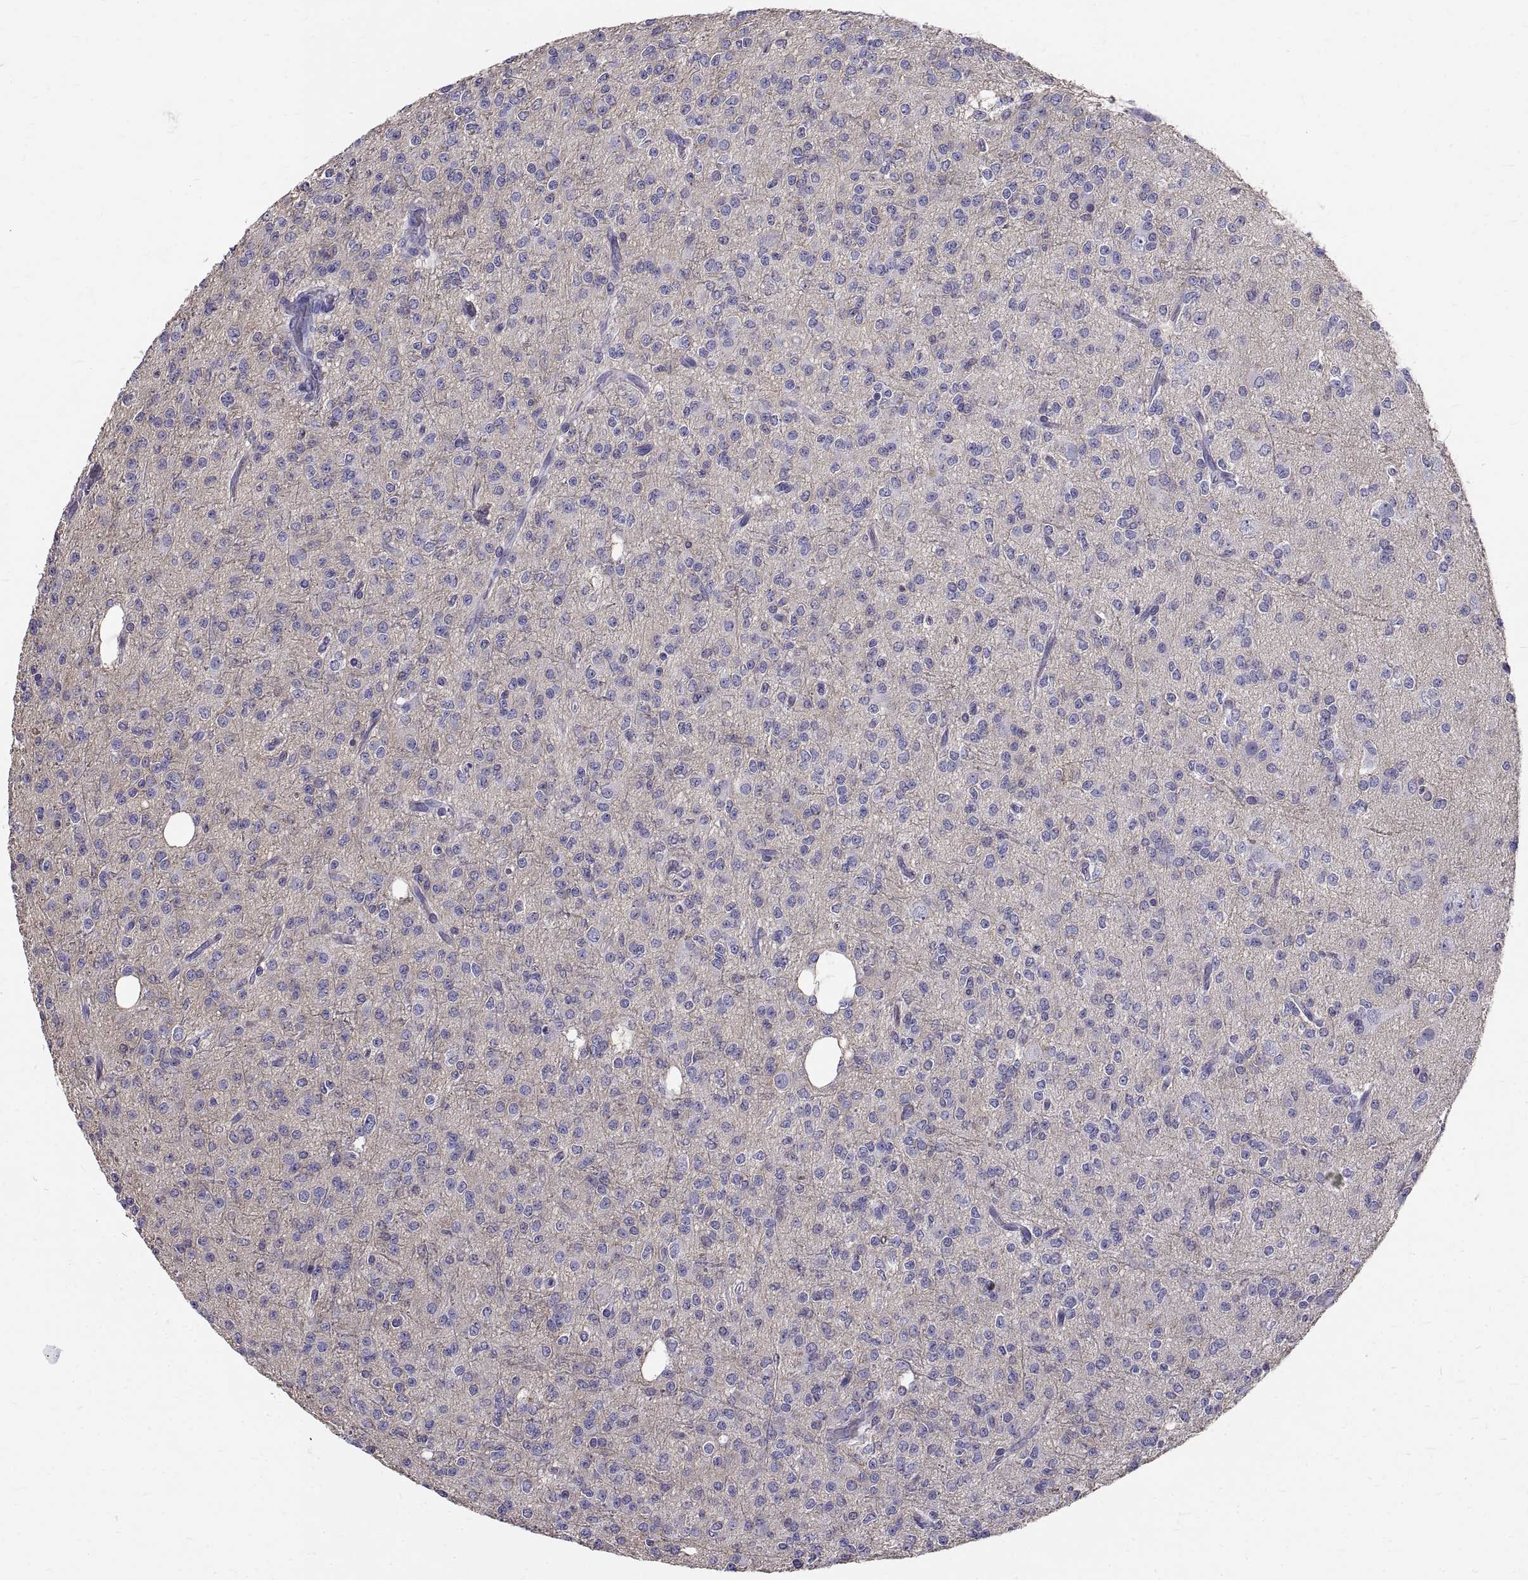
{"staining": {"intensity": "negative", "quantity": "none", "location": "none"}, "tissue": "glioma", "cell_type": "Tumor cells", "image_type": "cancer", "snomed": [{"axis": "morphology", "description": "Glioma, malignant, Low grade"}, {"axis": "topography", "description": "Brain"}], "caption": "This is a image of immunohistochemistry staining of malignant glioma (low-grade), which shows no expression in tumor cells.", "gene": "GNG12", "patient": {"sex": "male", "age": 27}}